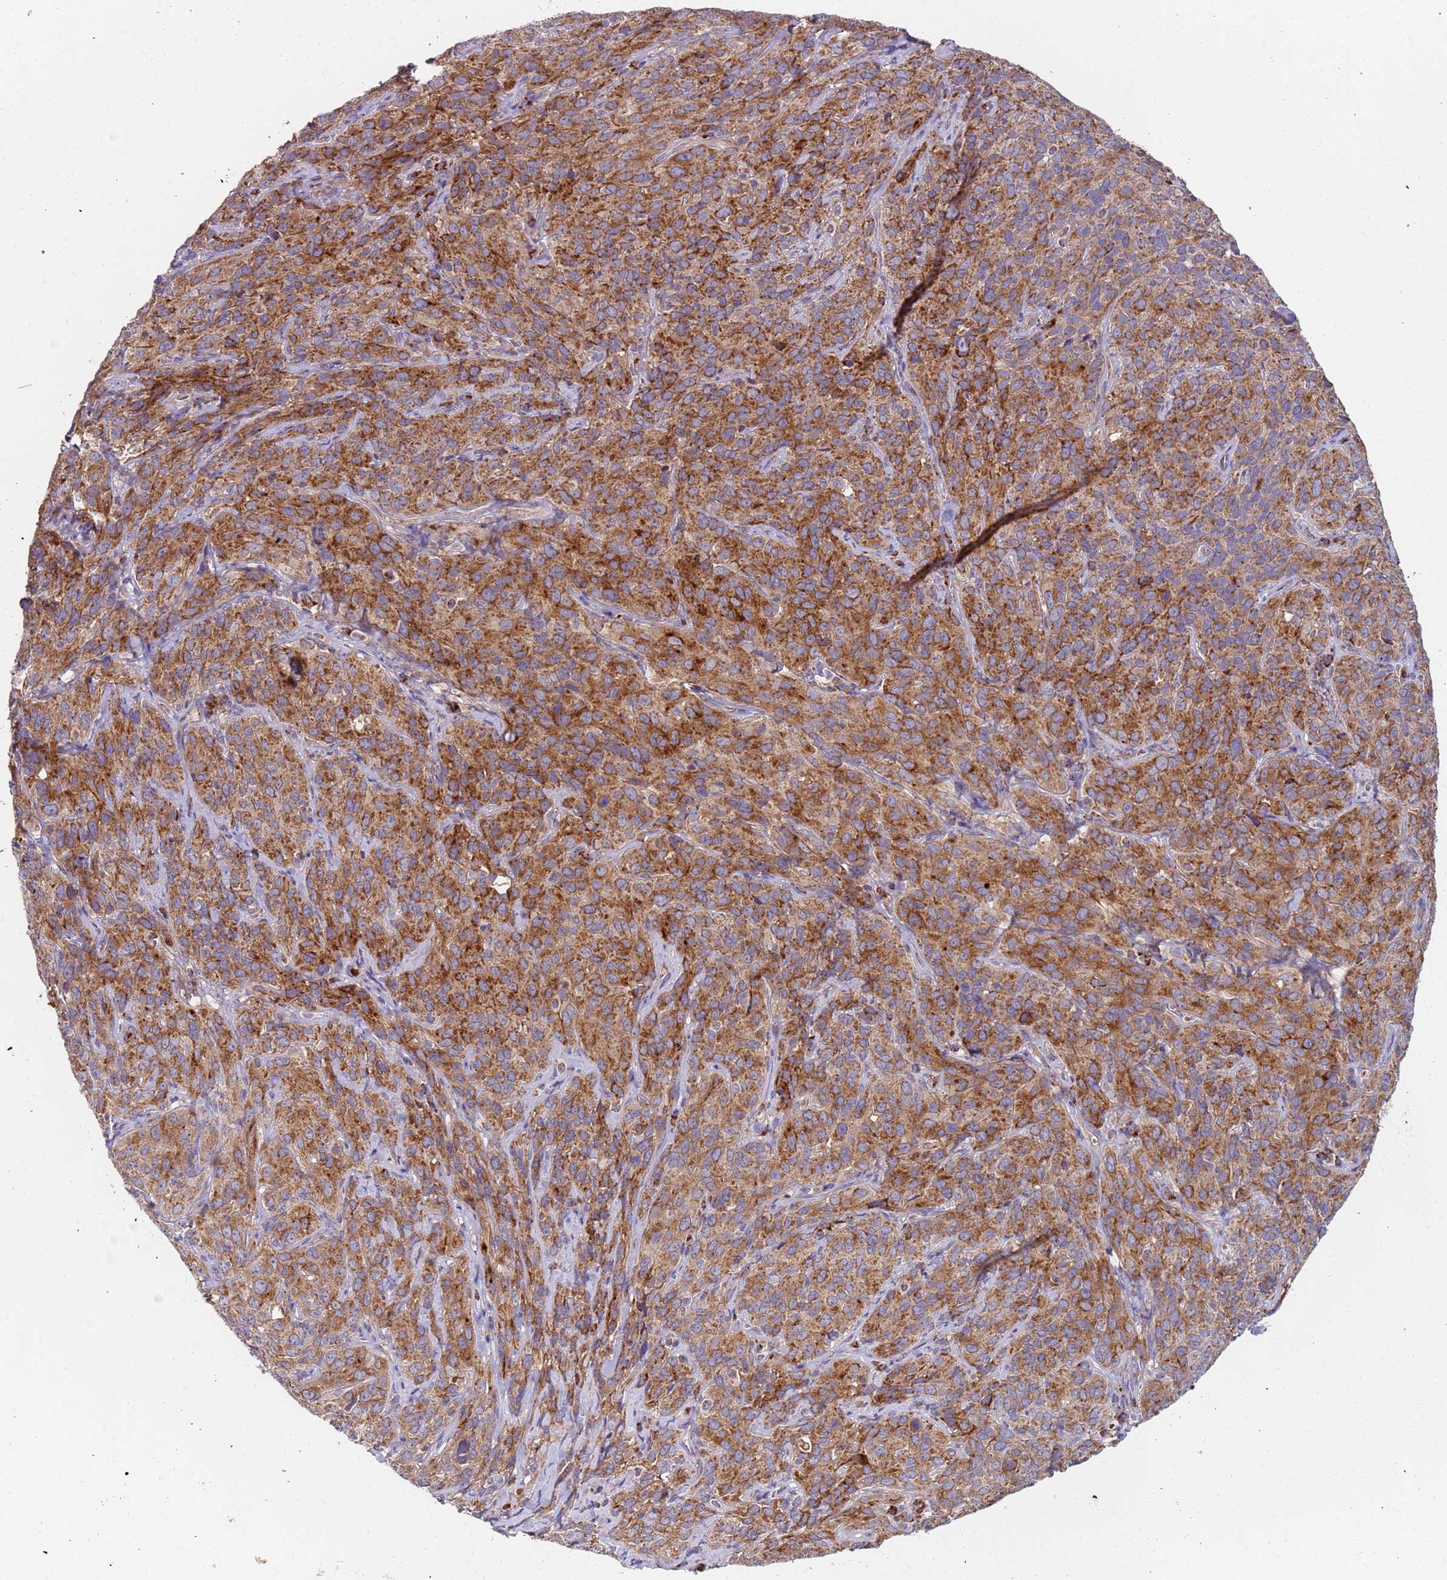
{"staining": {"intensity": "moderate", "quantity": ">75%", "location": "cytoplasmic/membranous"}, "tissue": "cervical cancer", "cell_type": "Tumor cells", "image_type": "cancer", "snomed": [{"axis": "morphology", "description": "Squamous cell carcinoma, NOS"}, {"axis": "topography", "description": "Cervix"}], "caption": "Cervical squamous cell carcinoma stained with immunohistochemistry demonstrates moderate cytoplasmic/membranous positivity in about >75% of tumor cells.", "gene": "TMEM126A", "patient": {"sex": "female", "age": 51}}